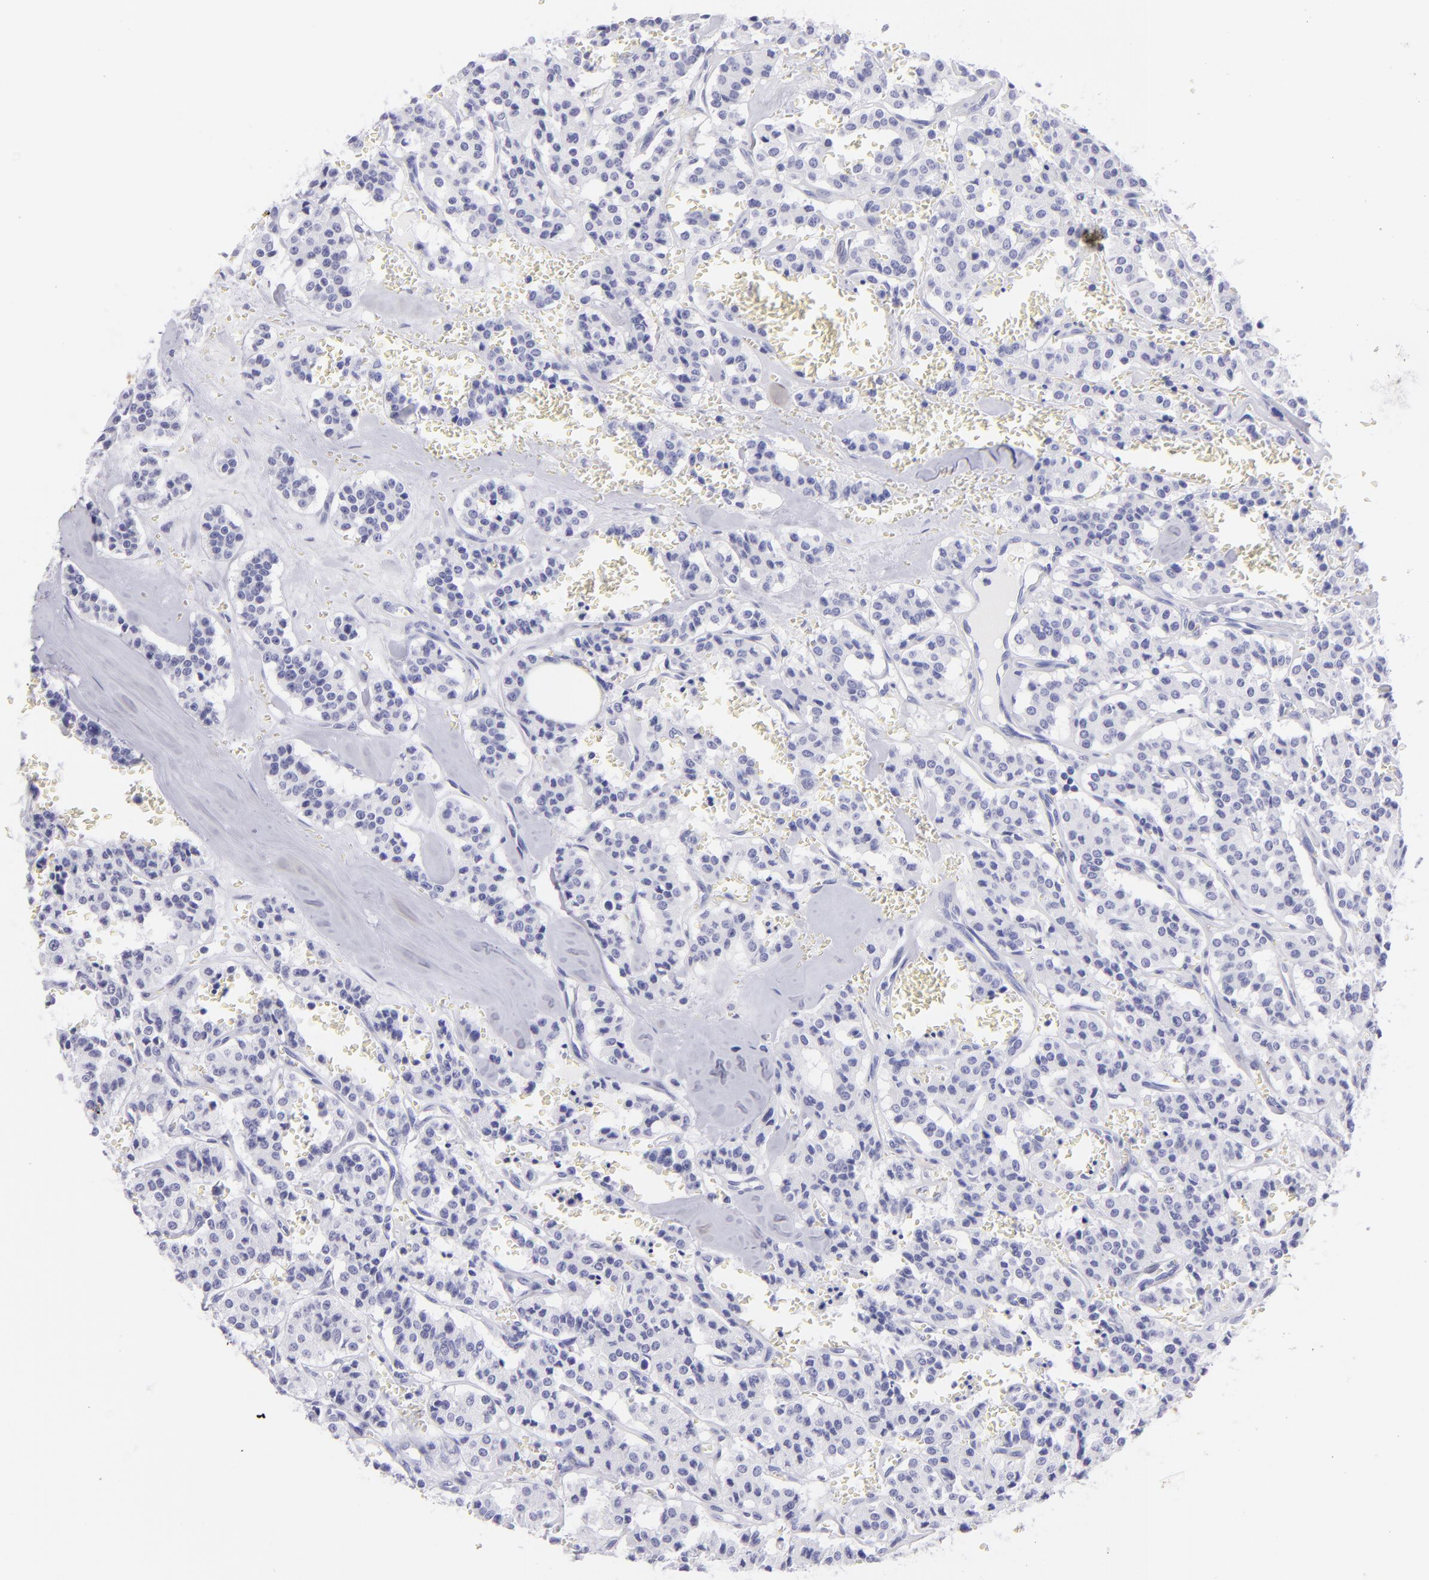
{"staining": {"intensity": "negative", "quantity": "none", "location": "none"}, "tissue": "carcinoid", "cell_type": "Tumor cells", "image_type": "cancer", "snomed": [{"axis": "morphology", "description": "Carcinoid, malignant, NOS"}, {"axis": "topography", "description": "Bronchus"}], "caption": "The immunohistochemistry (IHC) micrograph has no significant staining in tumor cells of carcinoid (malignant) tissue.", "gene": "PIP", "patient": {"sex": "male", "age": 55}}